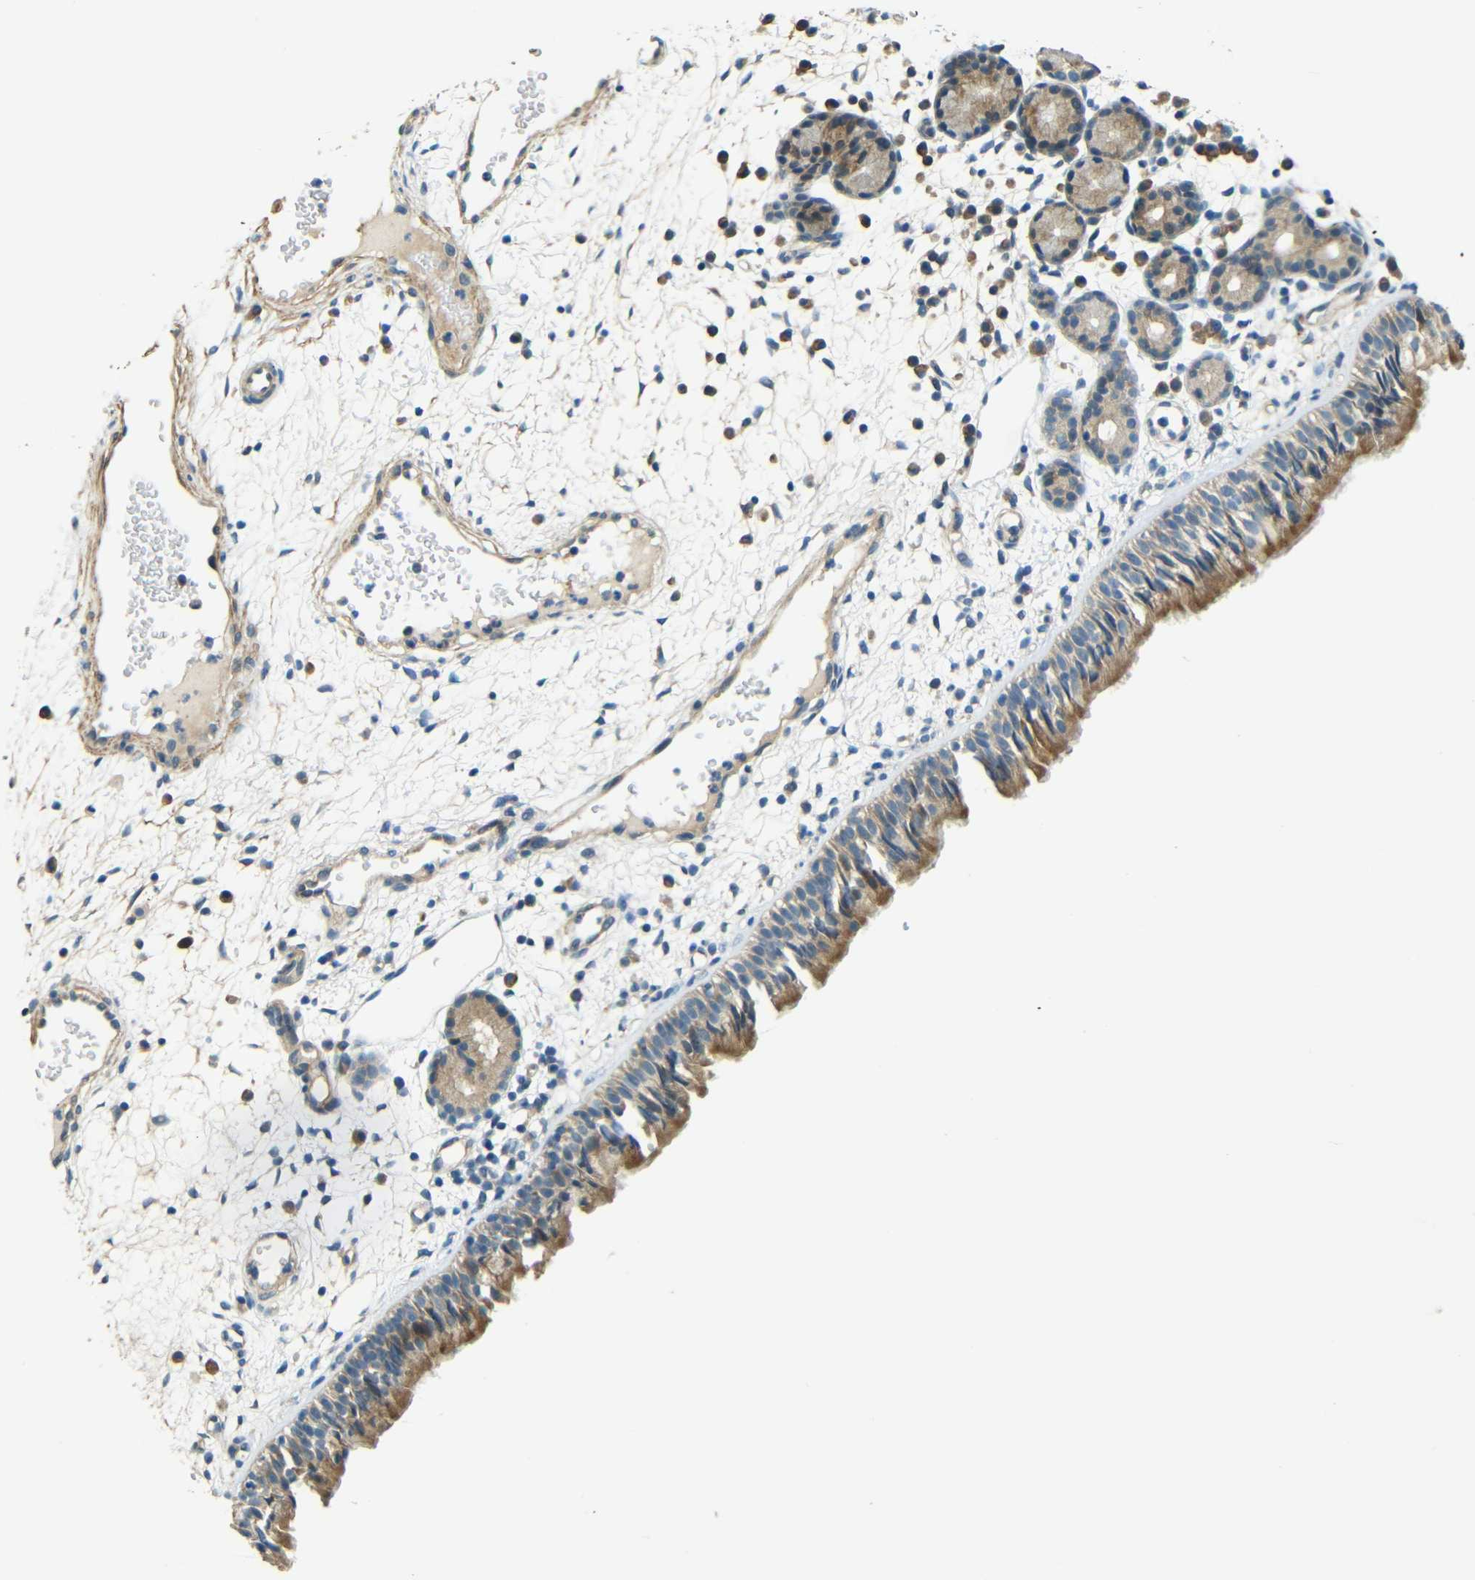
{"staining": {"intensity": "moderate", "quantity": ">75%", "location": "cytoplasmic/membranous"}, "tissue": "nasopharynx", "cell_type": "Respiratory epithelial cells", "image_type": "normal", "snomed": [{"axis": "morphology", "description": "Normal tissue, NOS"}, {"axis": "morphology", "description": "Inflammation, NOS"}, {"axis": "topography", "description": "Nasopharynx"}], "caption": "The immunohistochemical stain shows moderate cytoplasmic/membranous expression in respiratory epithelial cells of benign nasopharynx. (DAB (3,3'-diaminobenzidine) = brown stain, brightfield microscopy at high magnification).", "gene": "FNDC3A", "patient": {"sex": "female", "age": 55}}